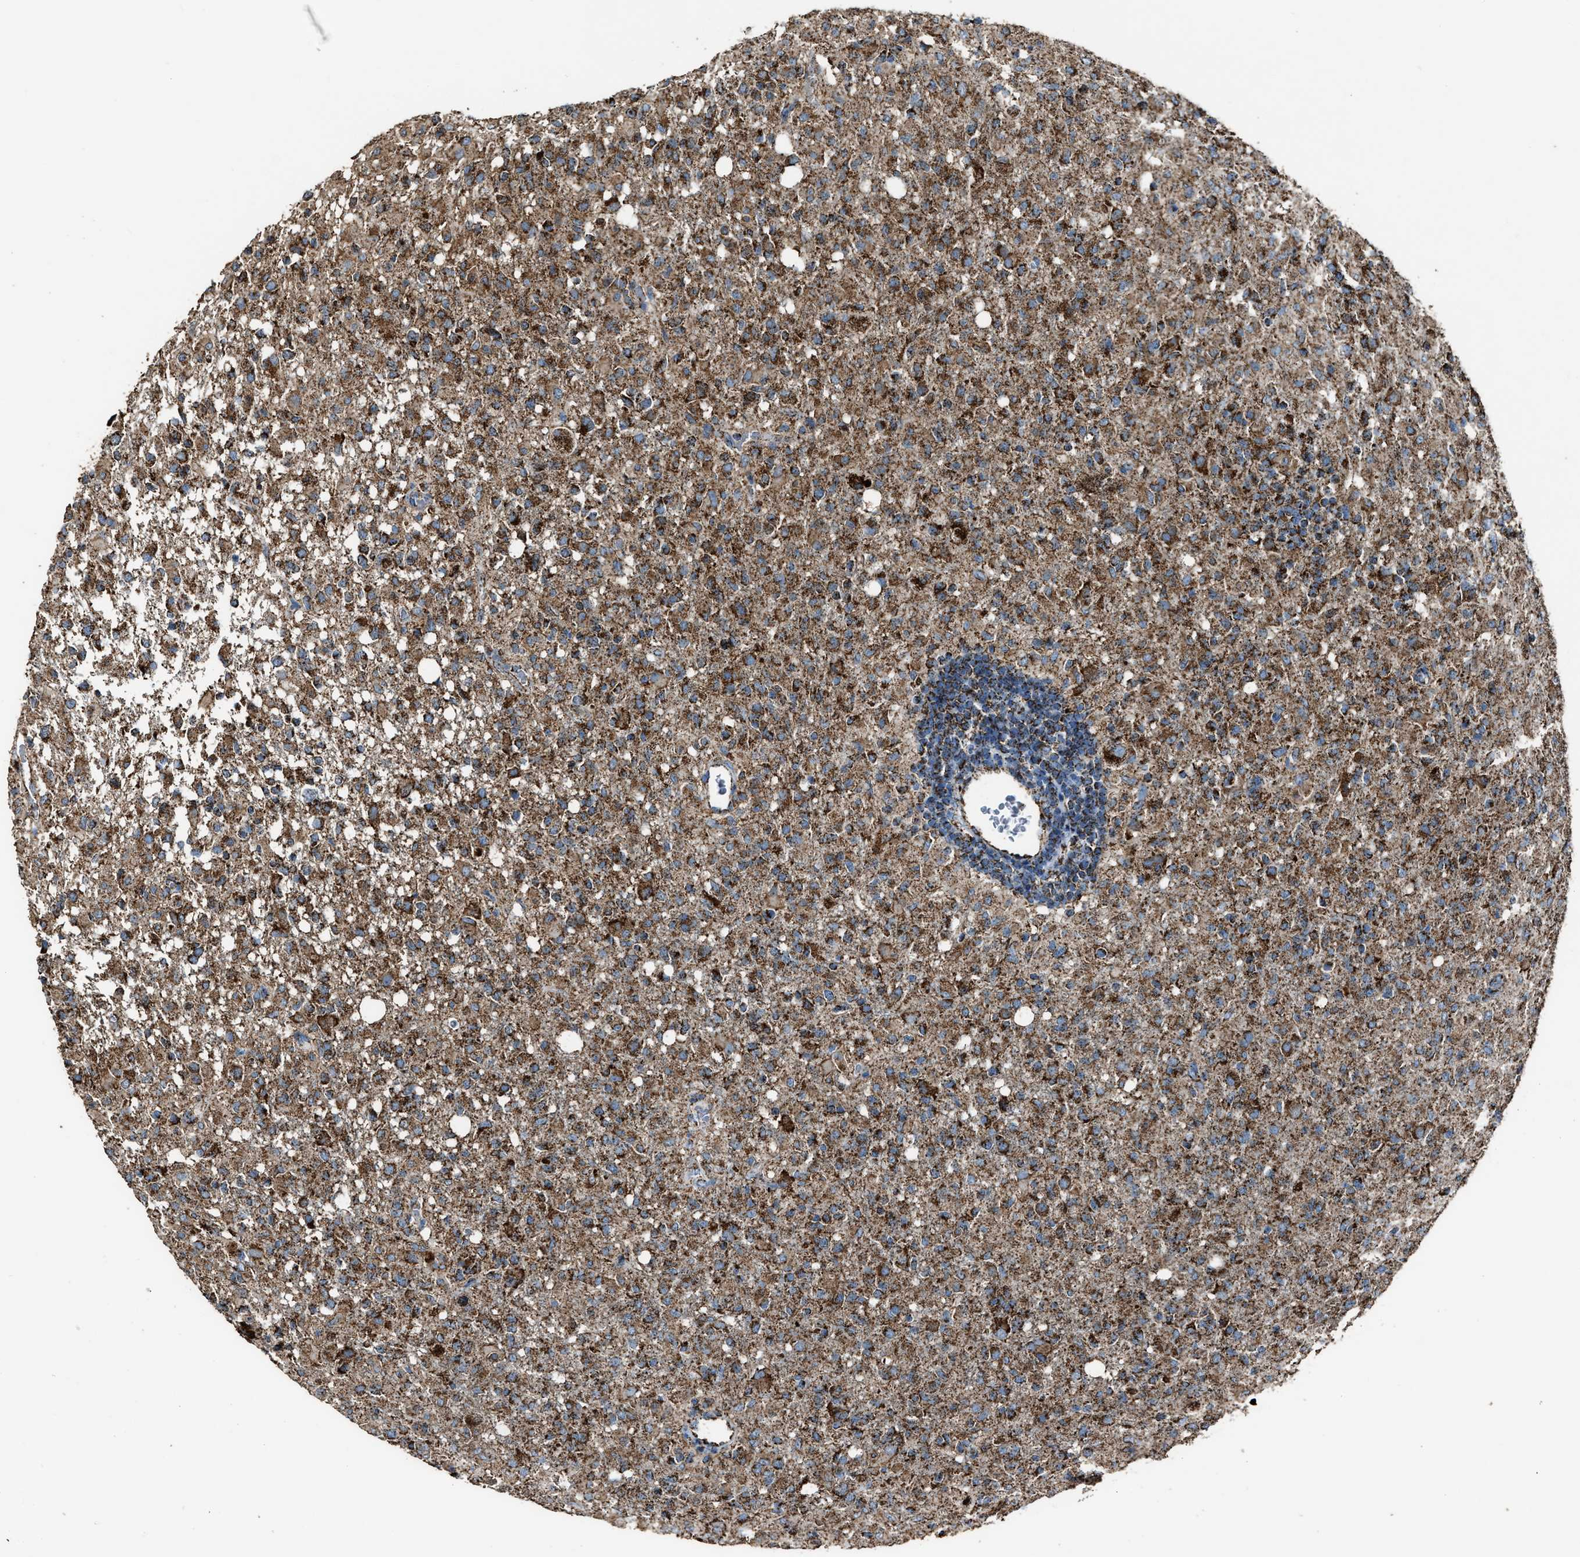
{"staining": {"intensity": "strong", "quantity": ">75%", "location": "cytoplasmic/membranous"}, "tissue": "glioma", "cell_type": "Tumor cells", "image_type": "cancer", "snomed": [{"axis": "morphology", "description": "Glioma, malignant, High grade"}, {"axis": "topography", "description": "Brain"}], "caption": "Brown immunohistochemical staining in malignant glioma (high-grade) exhibits strong cytoplasmic/membranous expression in about >75% of tumor cells.", "gene": "MDH2", "patient": {"sex": "female", "age": 57}}